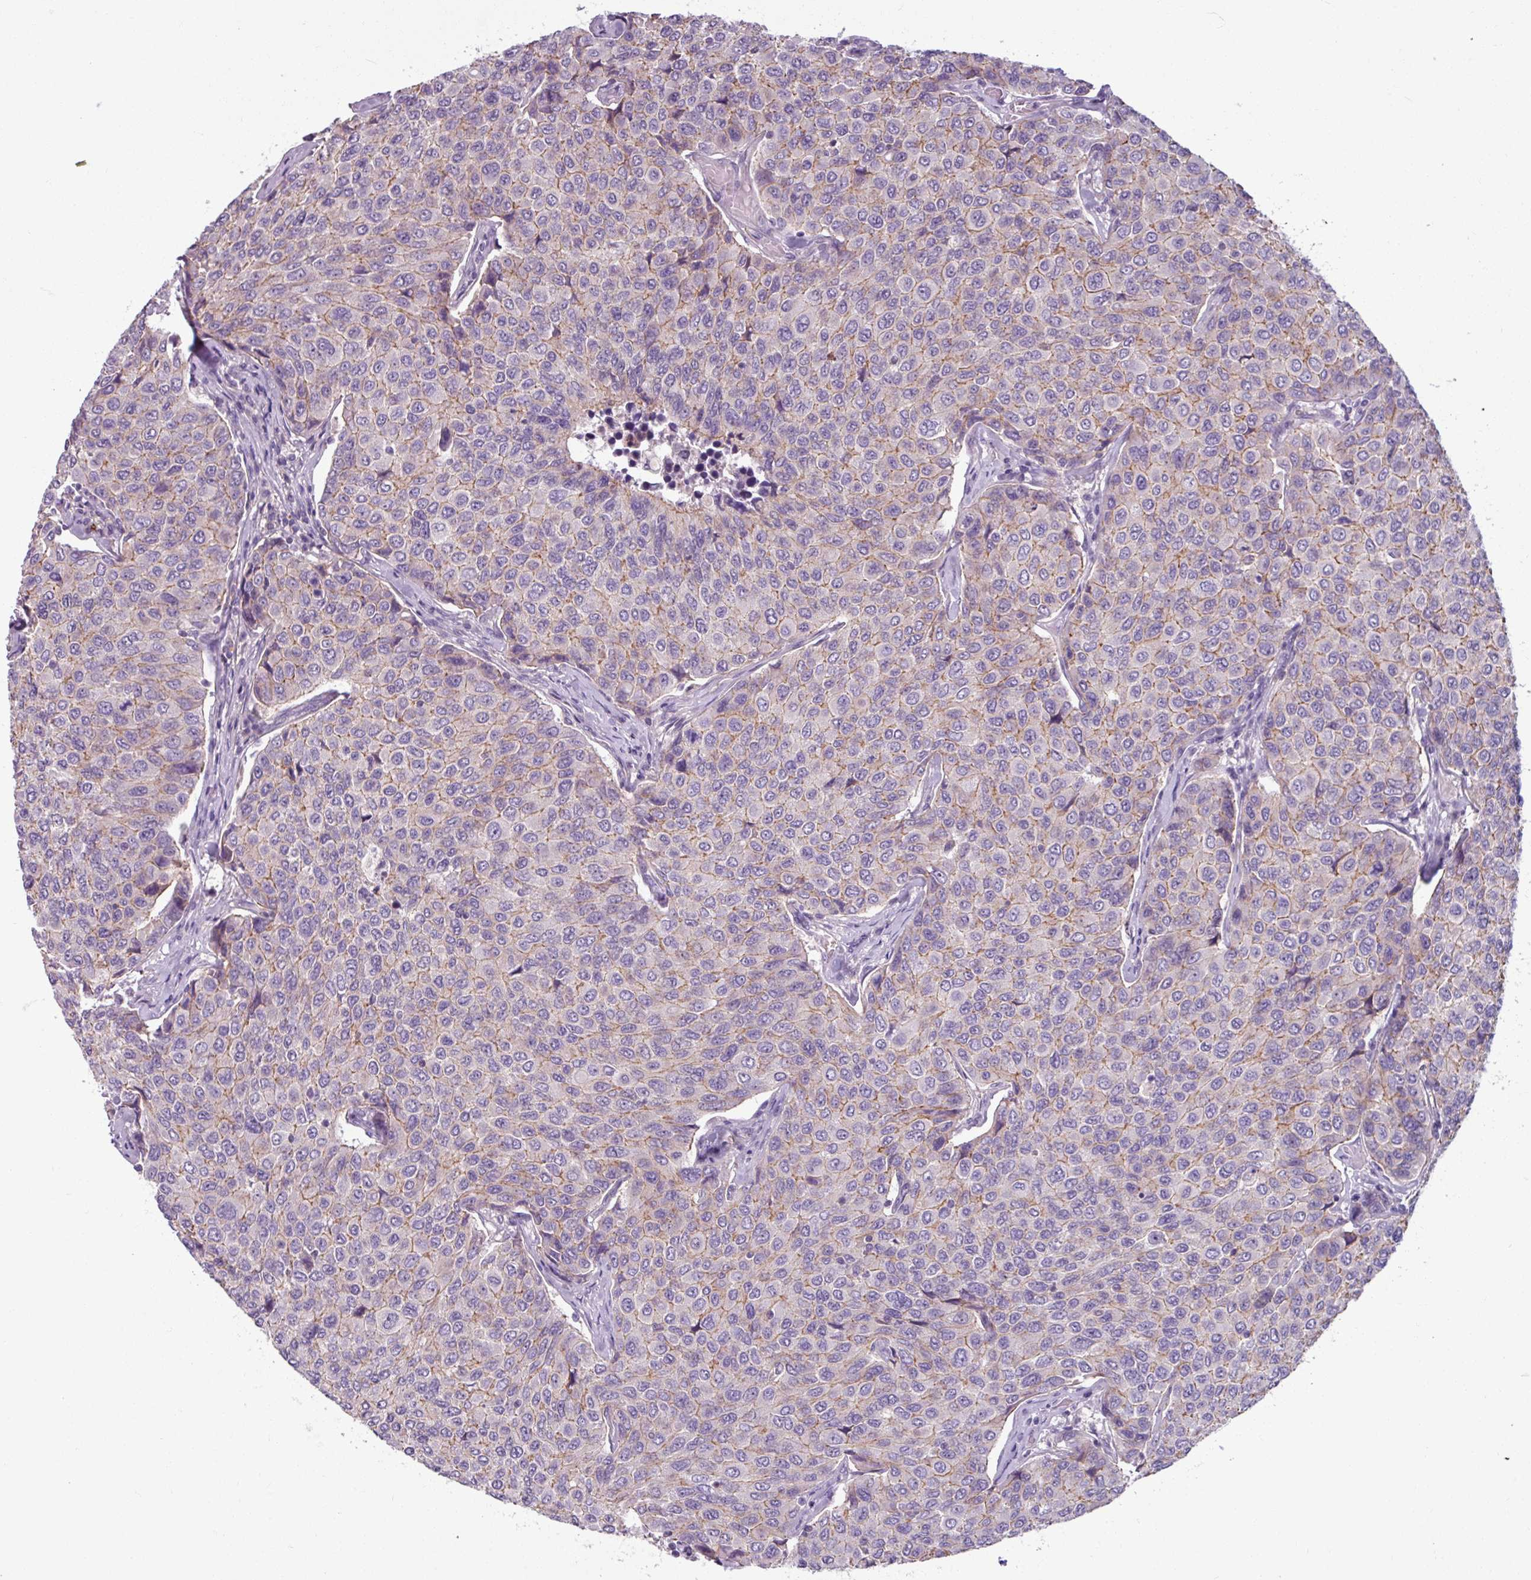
{"staining": {"intensity": "weak", "quantity": "25%-75%", "location": "cytoplasmic/membranous"}, "tissue": "breast cancer", "cell_type": "Tumor cells", "image_type": "cancer", "snomed": [{"axis": "morphology", "description": "Duct carcinoma"}, {"axis": "topography", "description": "Breast"}], "caption": "This is an image of immunohistochemistry (IHC) staining of breast cancer, which shows weak positivity in the cytoplasmic/membranous of tumor cells.", "gene": "PNMA6A", "patient": {"sex": "female", "age": 55}}